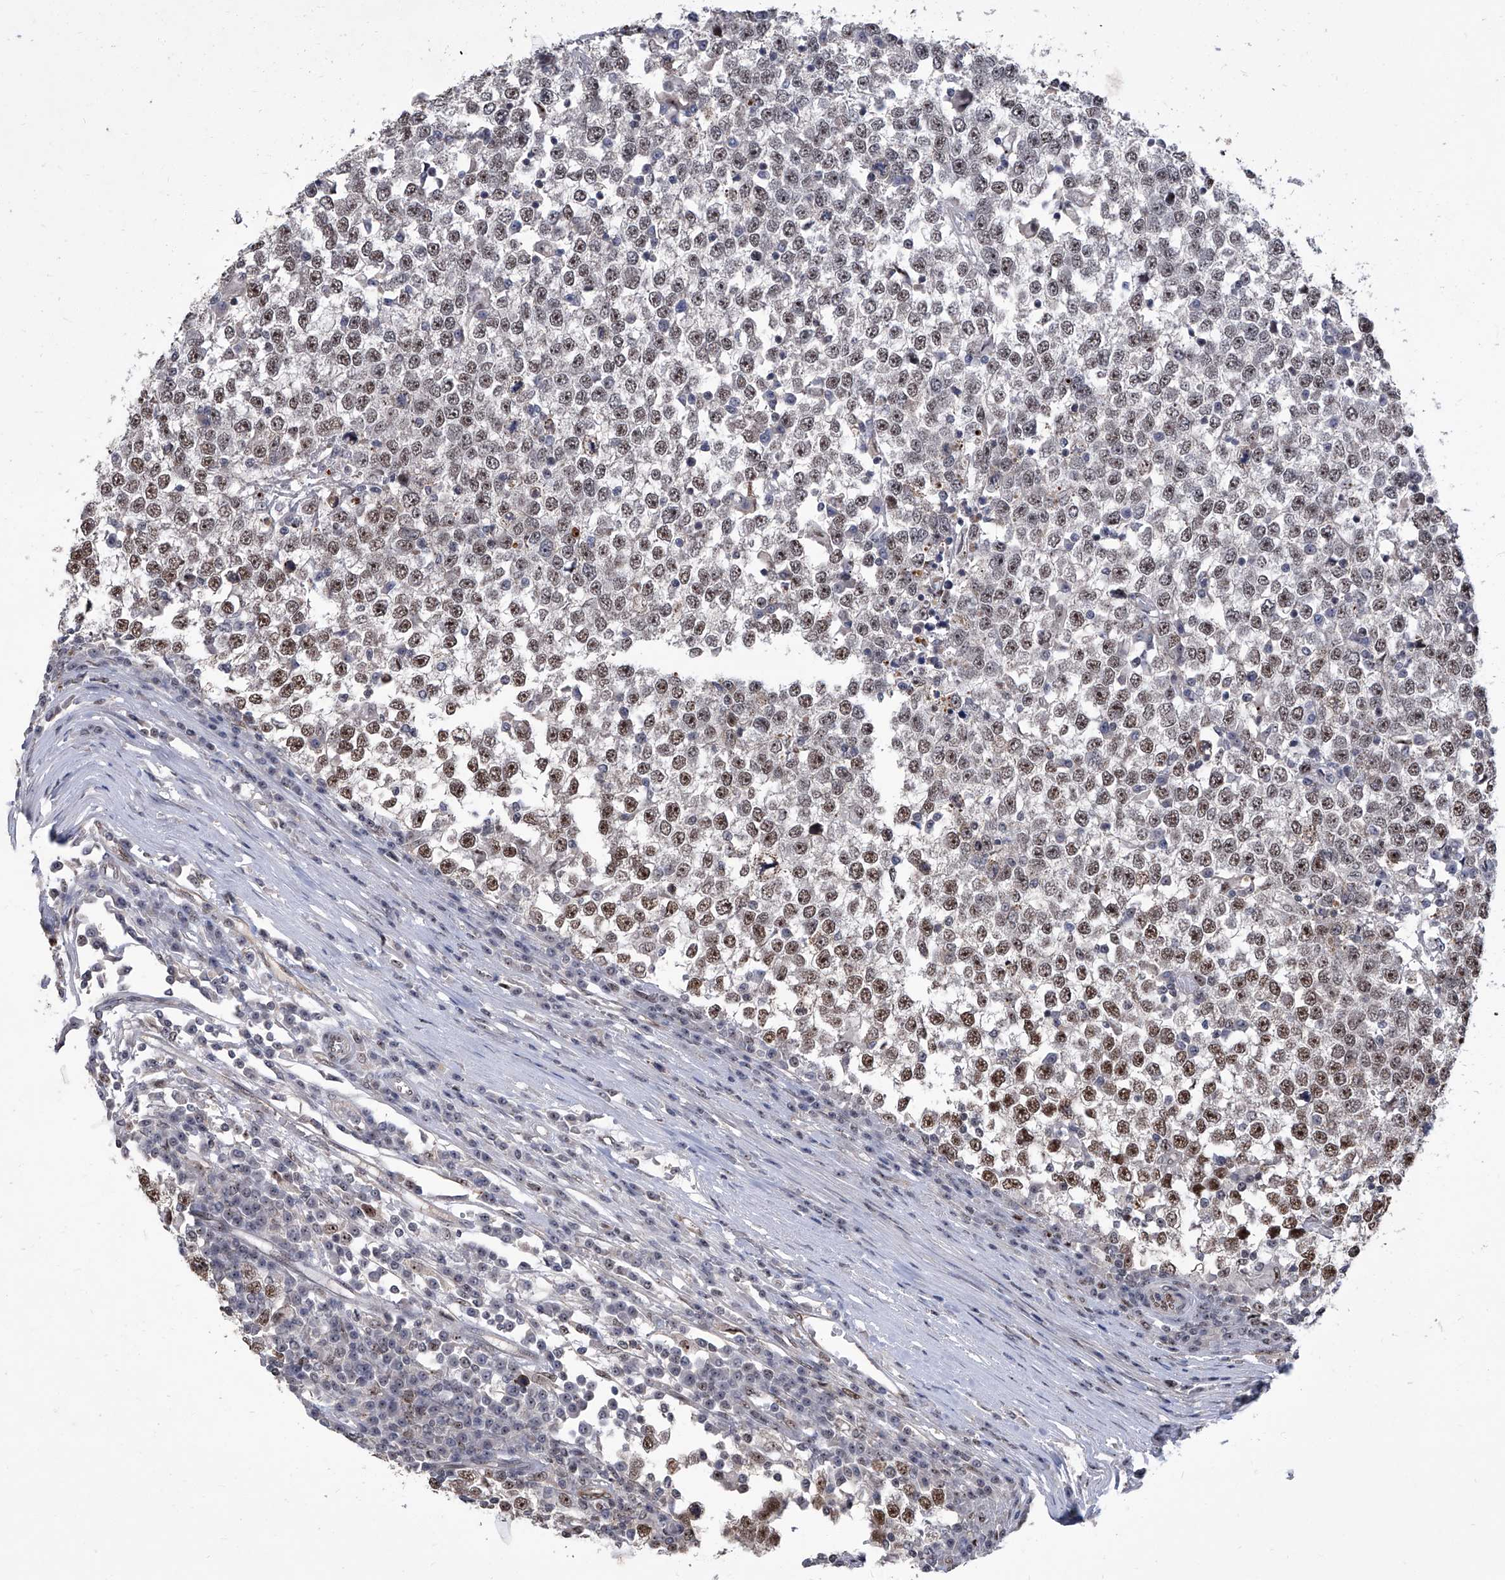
{"staining": {"intensity": "moderate", "quantity": ">75%", "location": "cytoplasmic/membranous,nuclear"}, "tissue": "testis cancer", "cell_type": "Tumor cells", "image_type": "cancer", "snomed": [{"axis": "morphology", "description": "Seminoma, NOS"}, {"axis": "topography", "description": "Testis"}], "caption": "Protein staining of testis seminoma tissue shows moderate cytoplasmic/membranous and nuclear expression in about >75% of tumor cells.", "gene": "CMTR1", "patient": {"sex": "male", "age": 65}}